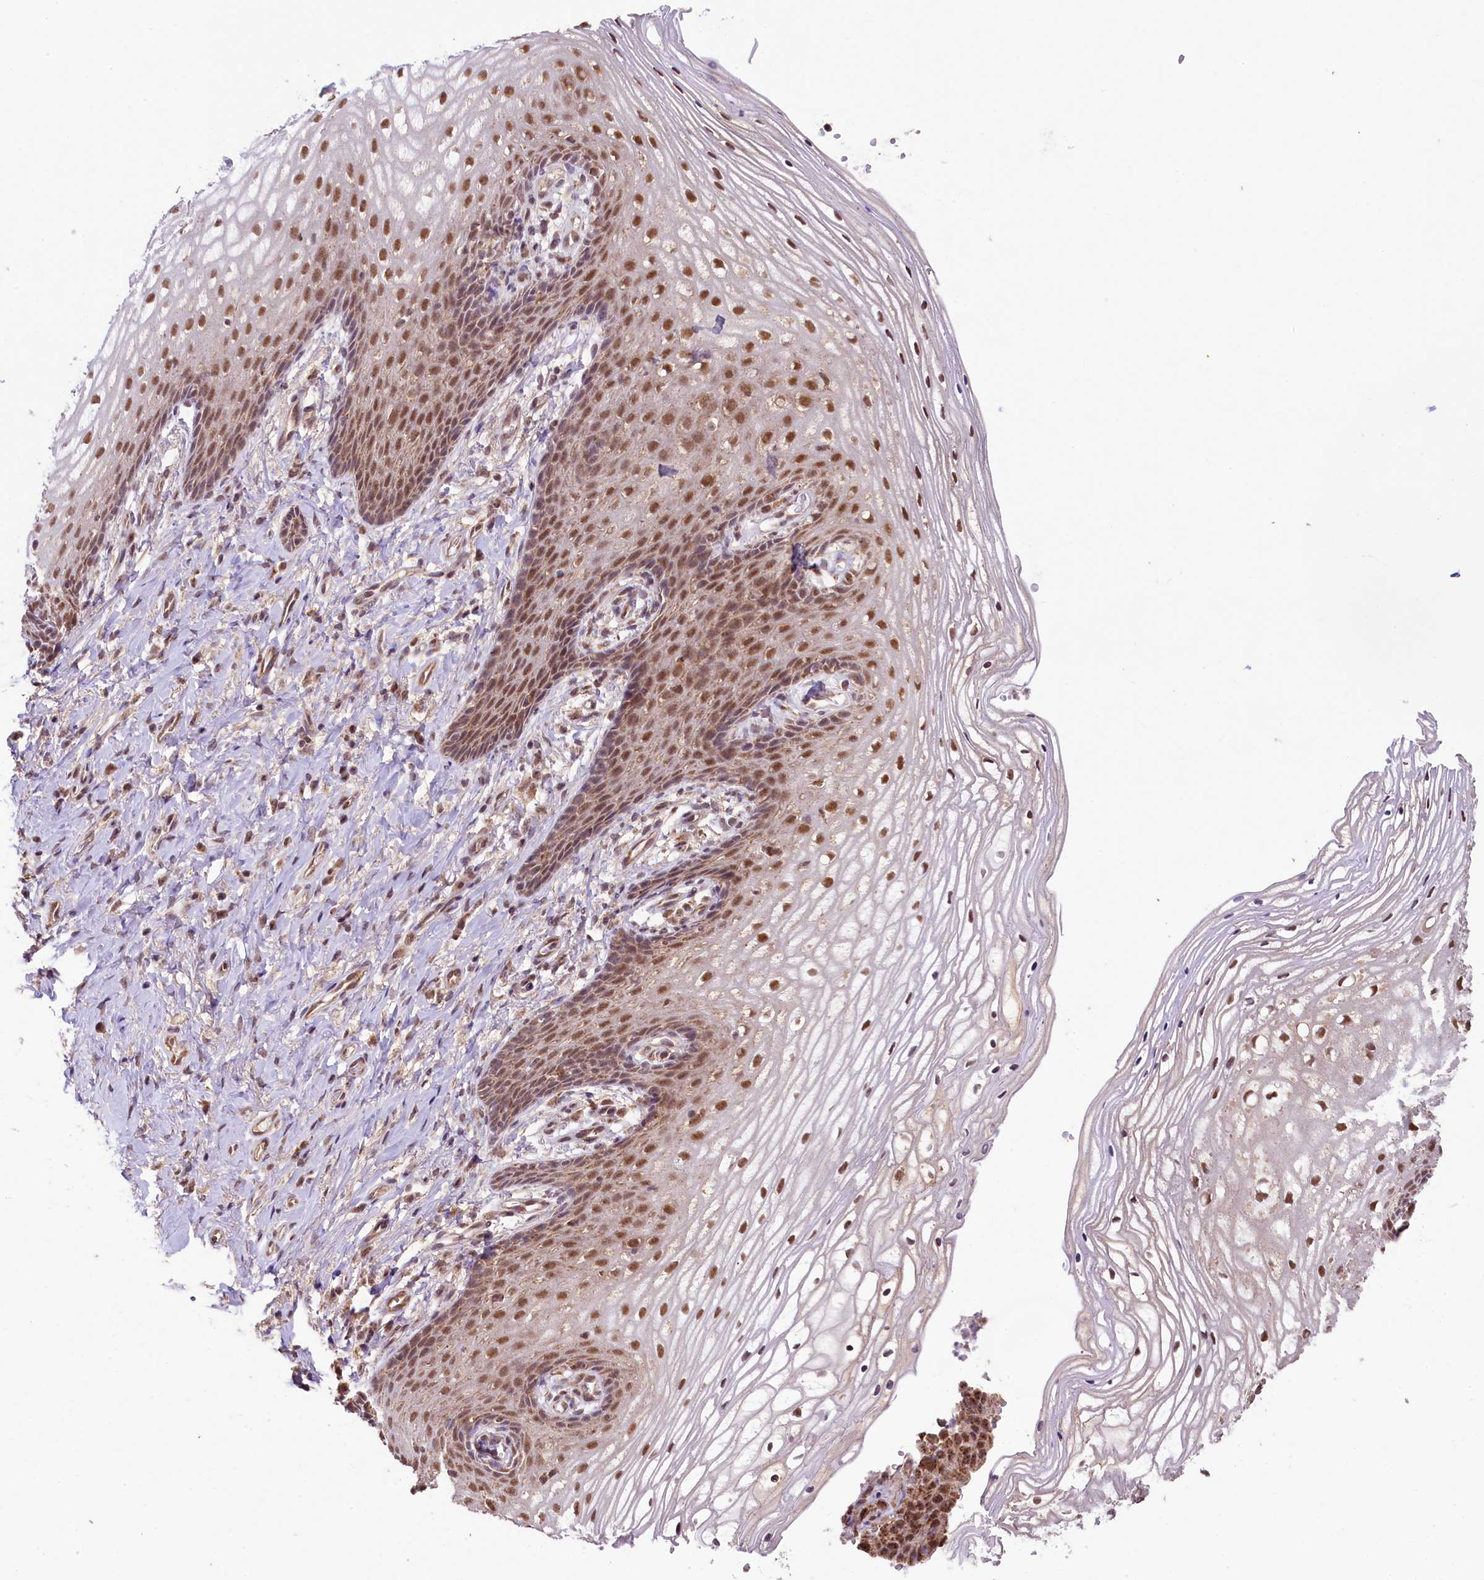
{"staining": {"intensity": "moderate", "quantity": ">75%", "location": "nuclear"}, "tissue": "vagina", "cell_type": "Squamous epithelial cells", "image_type": "normal", "snomed": [{"axis": "morphology", "description": "Normal tissue, NOS"}, {"axis": "topography", "description": "Vagina"}], "caption": "Squamous epithelial cells demonstrate medium levels of moderate nuclear expression in about >75% of cells in benign human vagina.", "gene": "PAF1", "patient": {"sex": "female", "age": 60}}